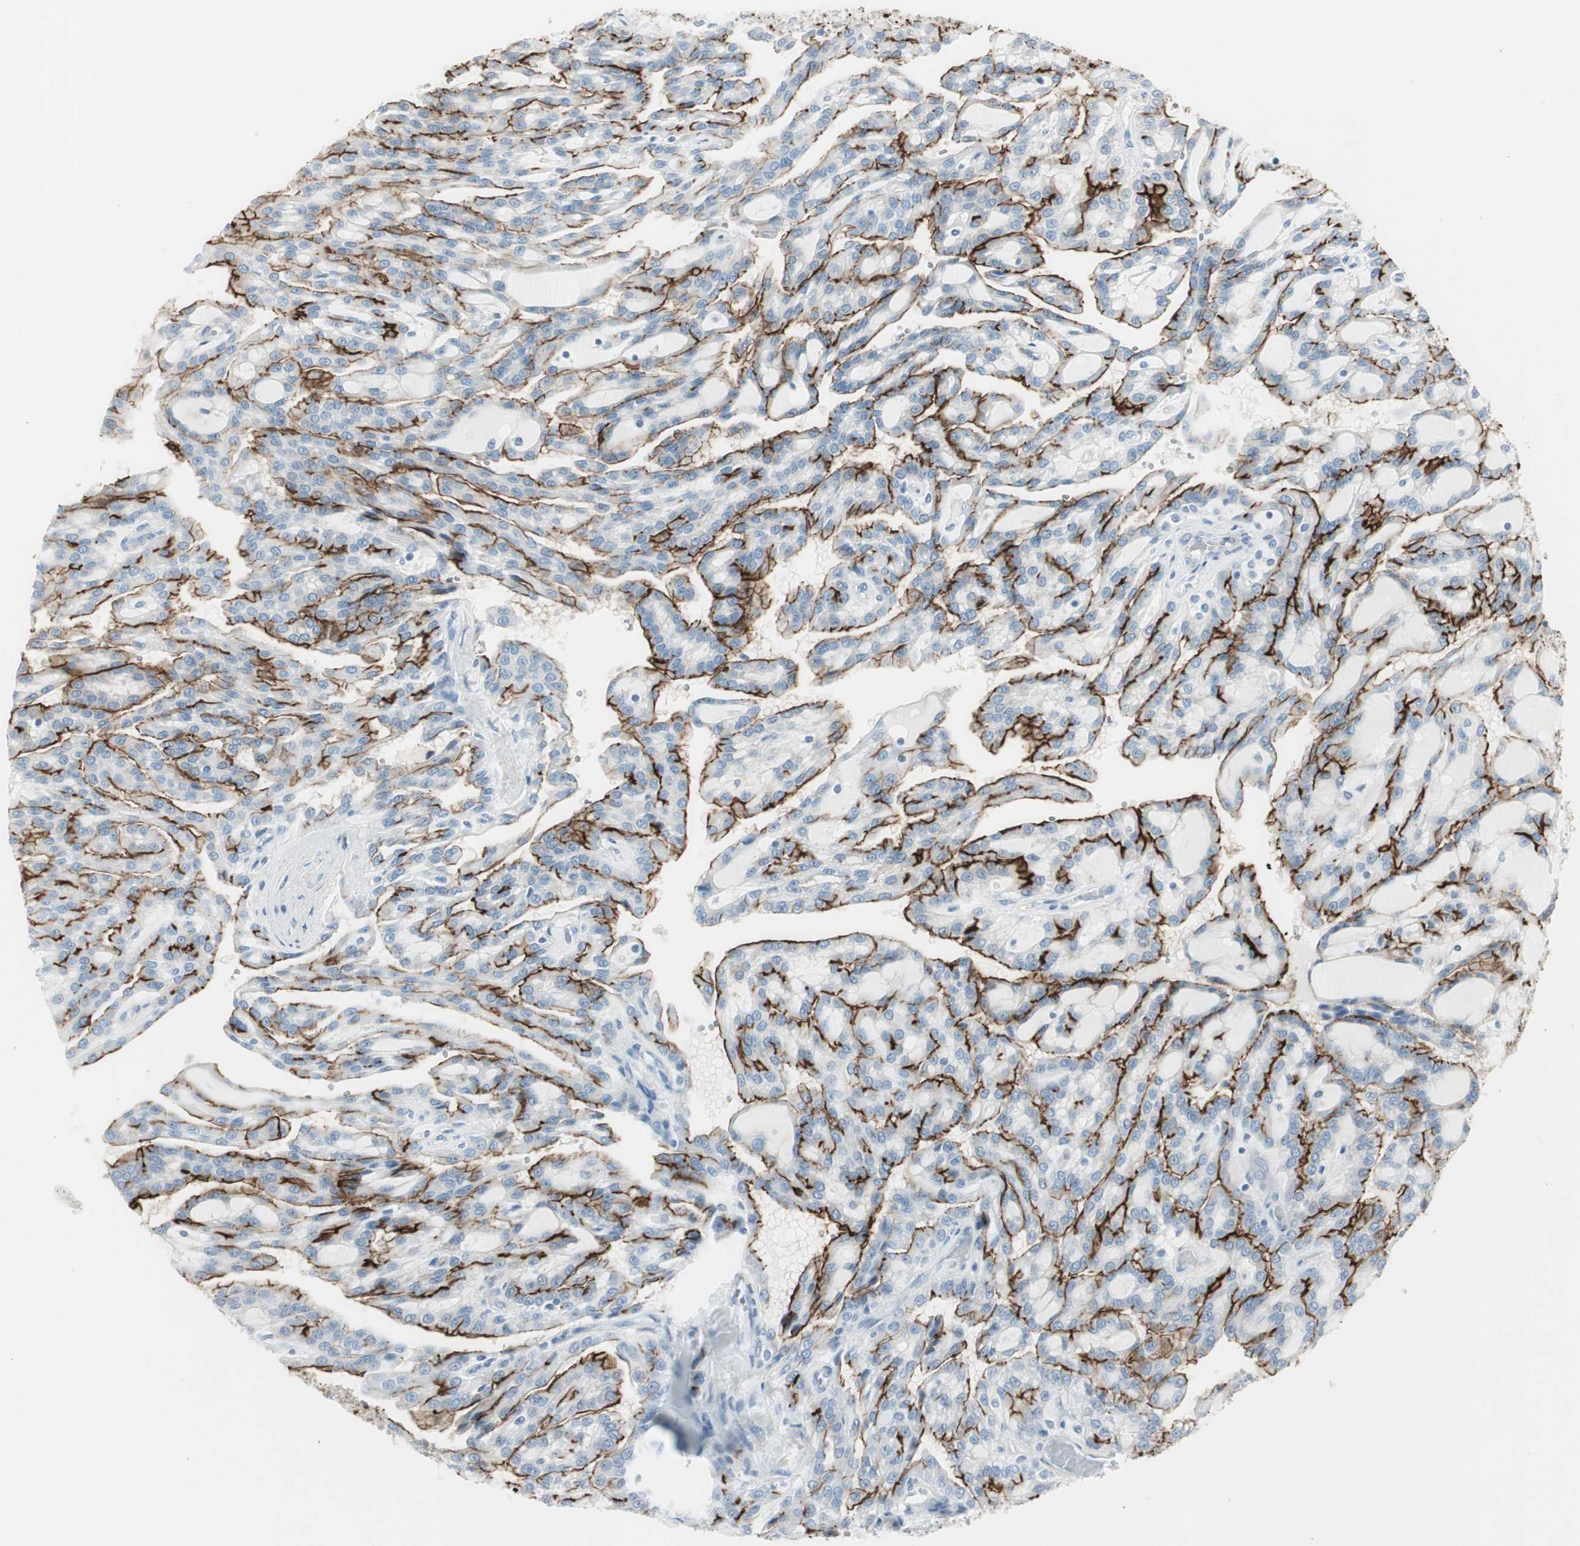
{"staining": {"intensity": "strong", "quantity": "25%-75%", "location": "cytoplasmic/membranous"}, "tissue": "renal cancer", "cell_type": "Tumor cells", "image_type": "cancer", "snomed": [{"axis": "morphology", "description": "Adenocarcinoma, NOS"}, {"axis": "topography", "description": "Kidney"}], "caption": "Strong cytoplasmic/membranous expression for a protein is seen in approximately 25%-75% of tumor cells of renal cancer using immunohistochemistry (IHC).", "gene": "CDHR5", "patient": {"sex": "male", "age": 63}}